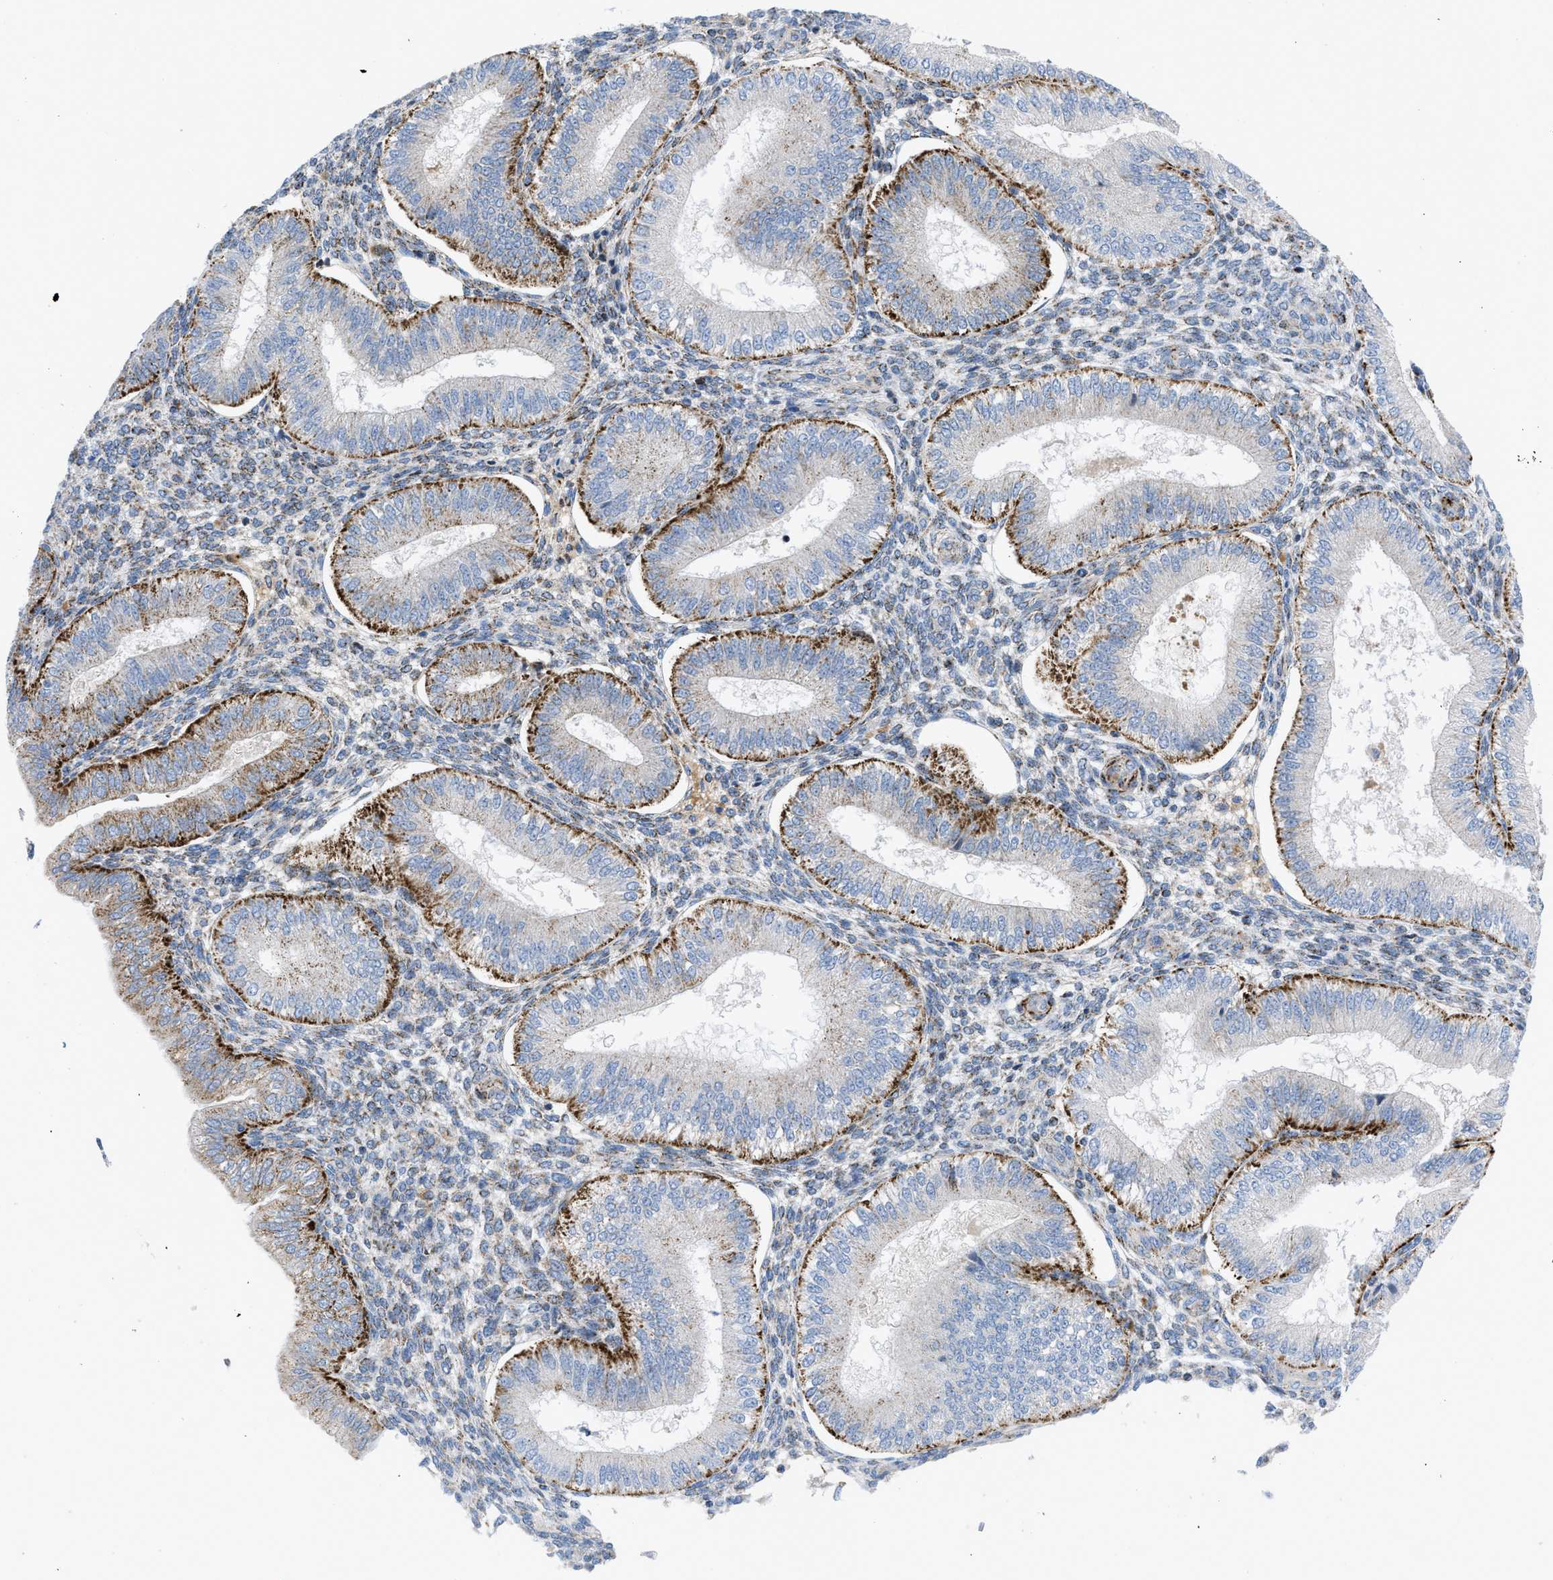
{"staining": {"intensity": "moderate", "quantity": "<25%", "location": "cytoplasmic/membranous"}, "tissue": "endometrium", "cell_type": "Cells in endometrial stroma", "image_type": "normal", "snomed": [{"axis": "morphology", "description": "Normal tissue, NOS"}, {"axis": "topography", "description": "Endometrium"}], "caption": "An image showing moderate cytoplasmic/membranous staining in approximately <25% of cells in endometrial stroma in normal endometrium, as visualized by brown immunohistochemical staining.", "gene": "RBBP9", "patient": {"sex": "female", "age": 39}}